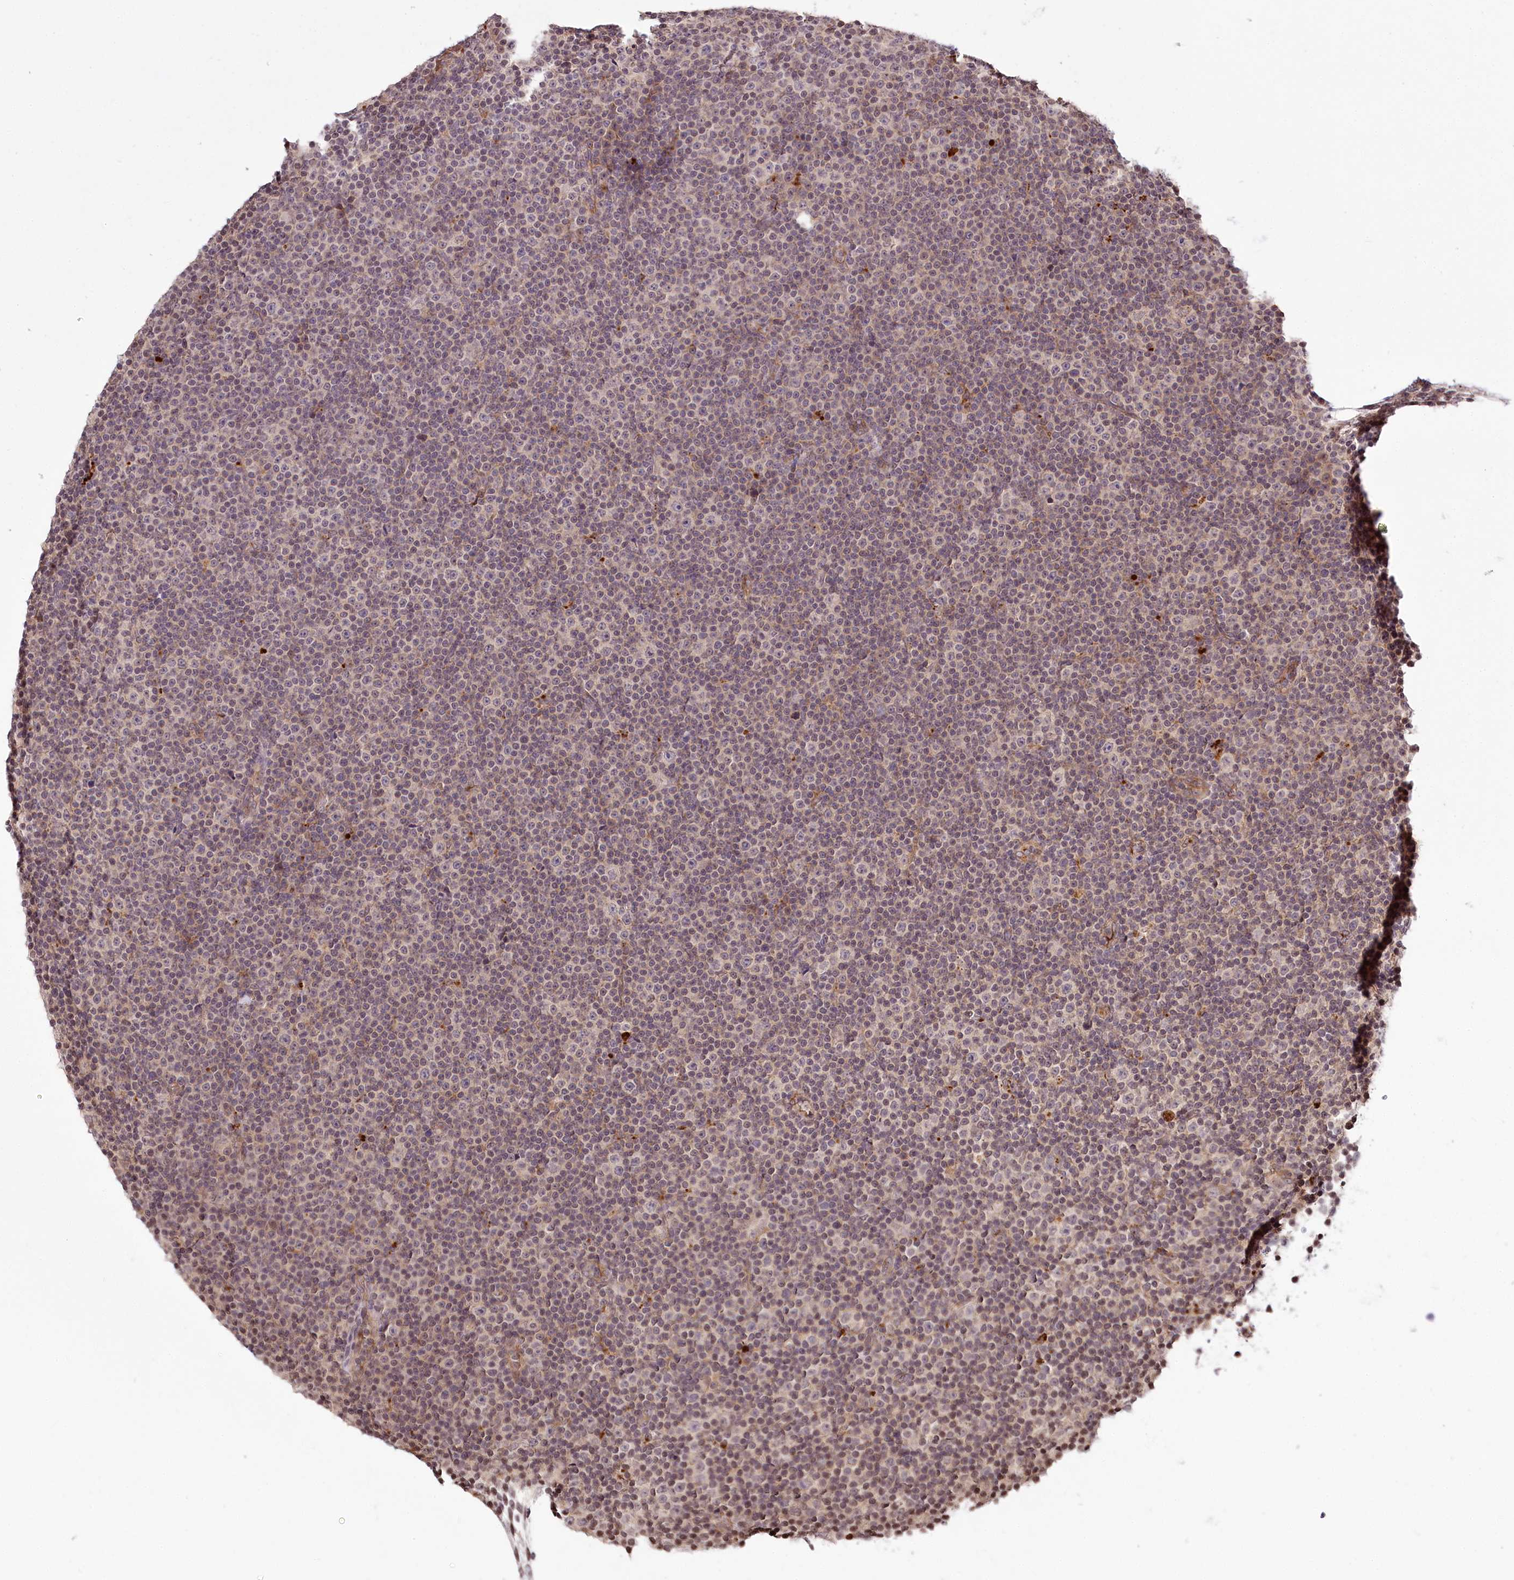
{"staining": {"intensity": "negative", "quantity": "none", "location": "none"}, "tissue": "lymphoma", "cell_type": "Tumor cells", "image_type": "cancer", "snomed": [{"axis": "morphology", "description": "Malignant lymphoma, non-Hodgkin's type, Low grade"}, {"axis": "topography", "description": "Lymph node"}], "caption": "This micrograph is of low-grade malignant lymphoma, non-Hodgkin's type stained with immunohistochemistry (IHC) to label a protein in brown with the nuclei are counter-stained blue. There is no staining in tumor cells. (DAB IHC visualized using brightfield microscopy, high magnification).", "gene": "HOXC8", "patient": {"sex": "female", "age": 67}}